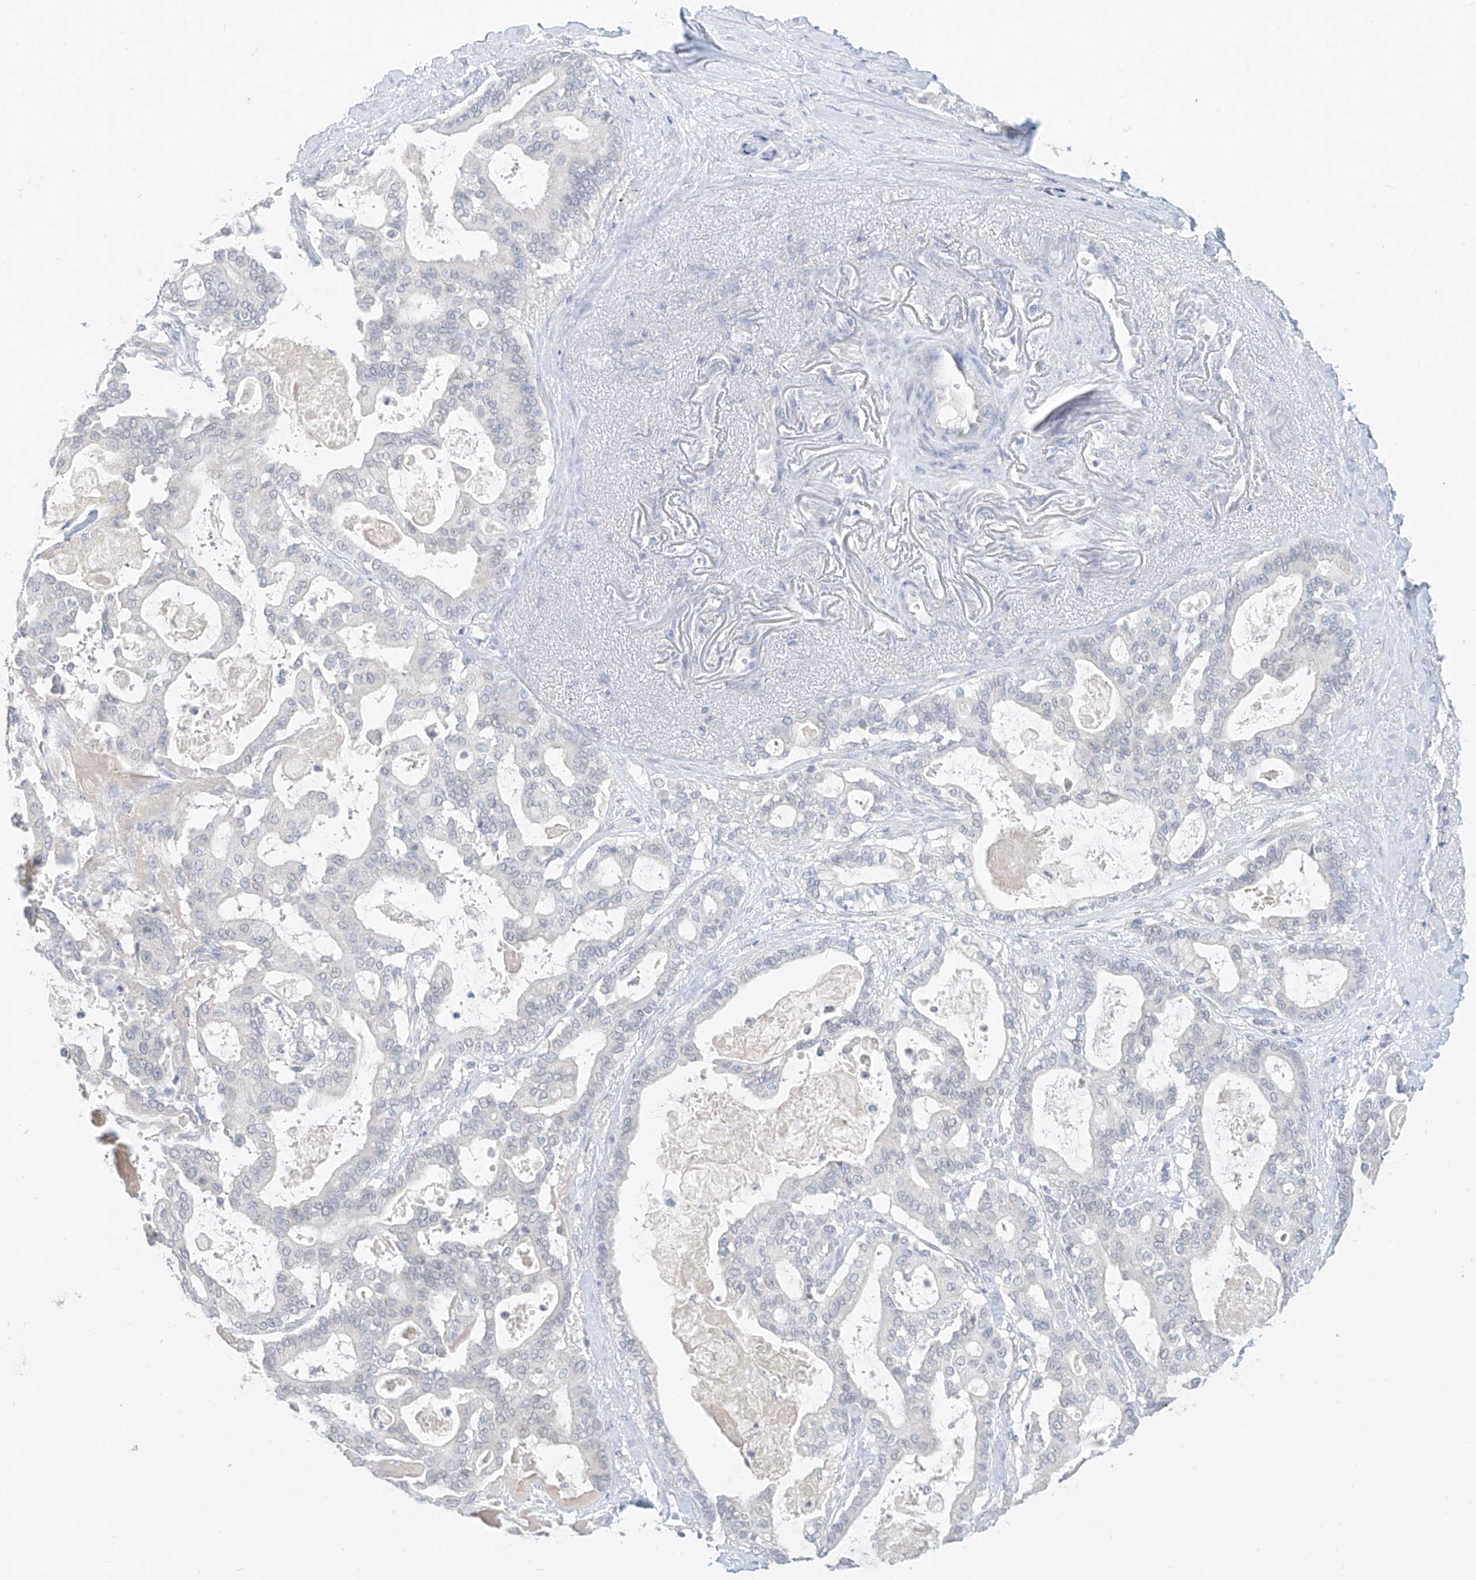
{"staining": {"intensity": "negative", "quantity": "none", "location": "none"}, "tissue": "pancreatic cancer", "cell_type": "Tumor cells", "image_type": "cancer", "snomed": [{"axis": "morphology", "description": "Adenocarcinoma, NOS"}, {"axis": "topography", "description": "Pancreas"}], "caption": "The IHC micrograph has no significant staining in tumor cells of pancreatic adenocarcinoma tissue.", "gene": "BARX2", "patient": {"sex": "male", "age": 63}}